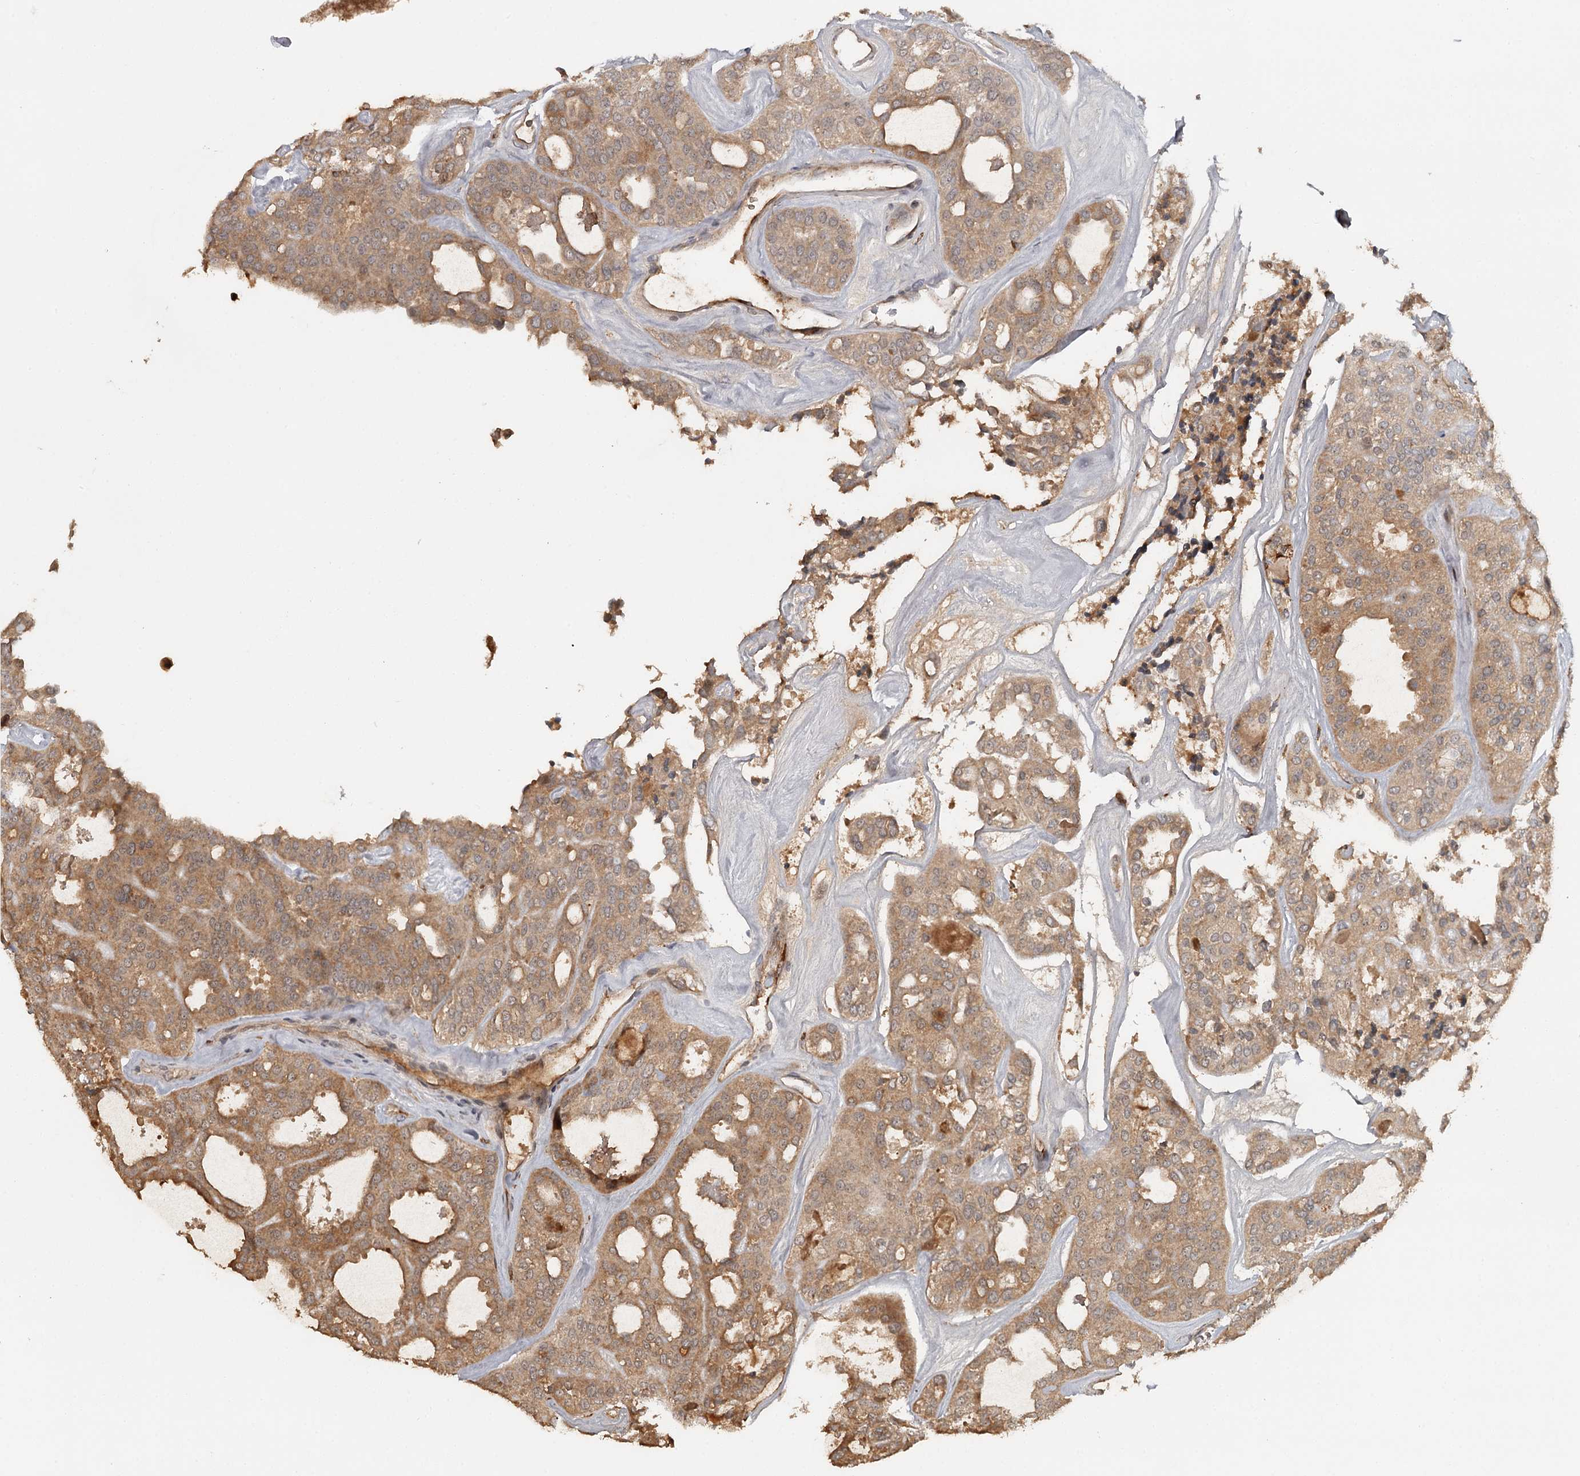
{"staining": {"intensity": "moderate", "quantity": ">75%", "location": "cytoplasmic/membranous"}, "tissue": "thyroid cancer", "cell_type": "Tumor cells", "image_type": "cancer", "snomed": [{"axis": "morphology", "description": "Follicular adenoma carcinoma, NOS"}, {"axis": "topography", "description": "Thyroid gland"}], "caption": "This image reveals immunohistochemistry (IHC) staining of human thyroid follicular adenoma carcinoma, with medium moderate cytoplasmic/membranous expression in about >75% of tumor cells.", "gene": "FAXC", "patient": {"sex": "male", "age": 75}}